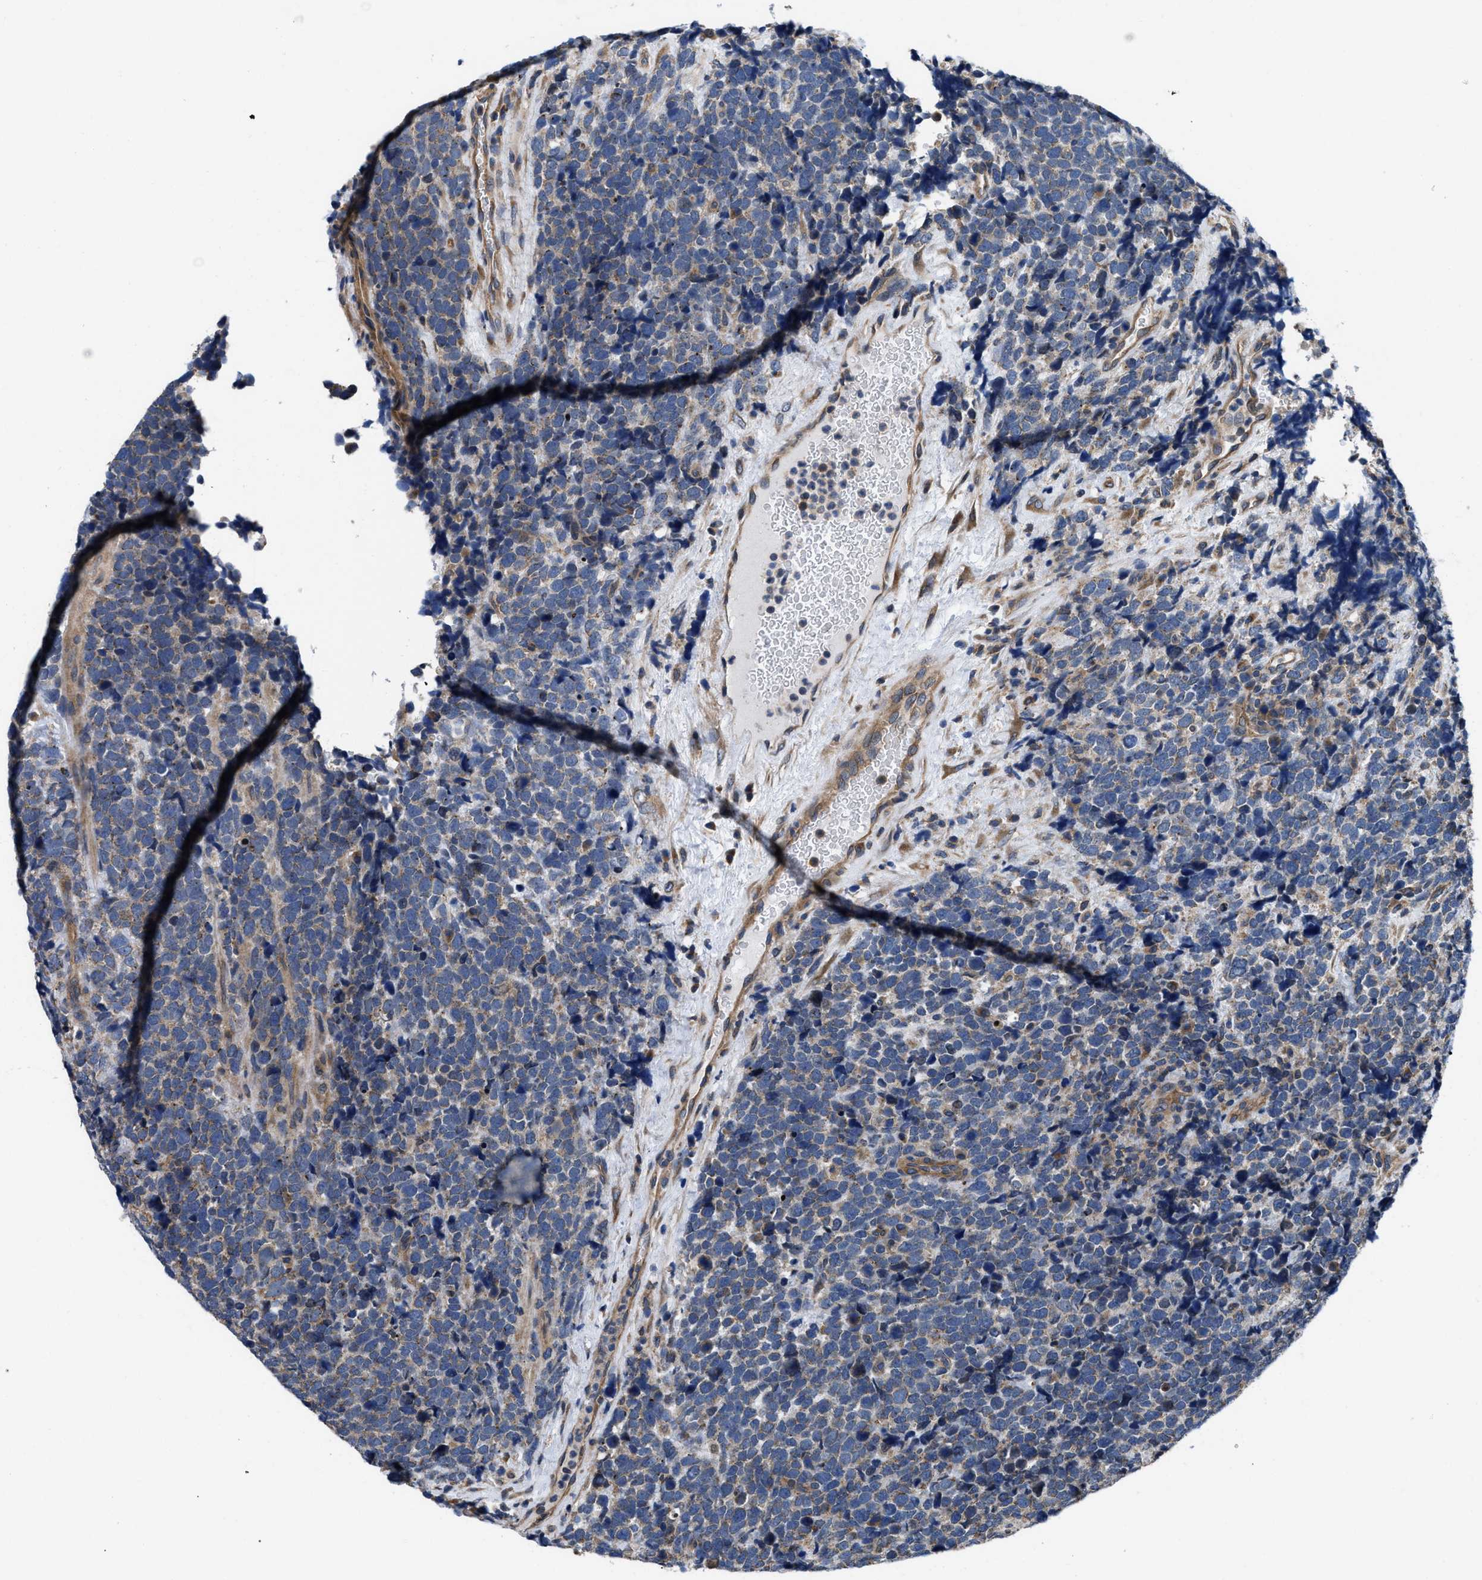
{"staining": {"intensity": "weak", "quantity": "<25%", "location": "cytoplasmic/membranous"}, "tissue": "urothelial cancer", "cell_type": "Tumor cells", "image_type": "cancer", "snomed": [{"axis": "morphology", "description": "Urothelial carcinoma, High grade"}, {"axis": "topography", "description": "Urinary bladder"}], "caption": "Immunohistochemistry histopathology image of human urothelial cancer stained for a protein (brown), which demonstrates no staining in tumor cells.", "gene": "CEP128", "patient": {"sex": "female", "age": 82}}